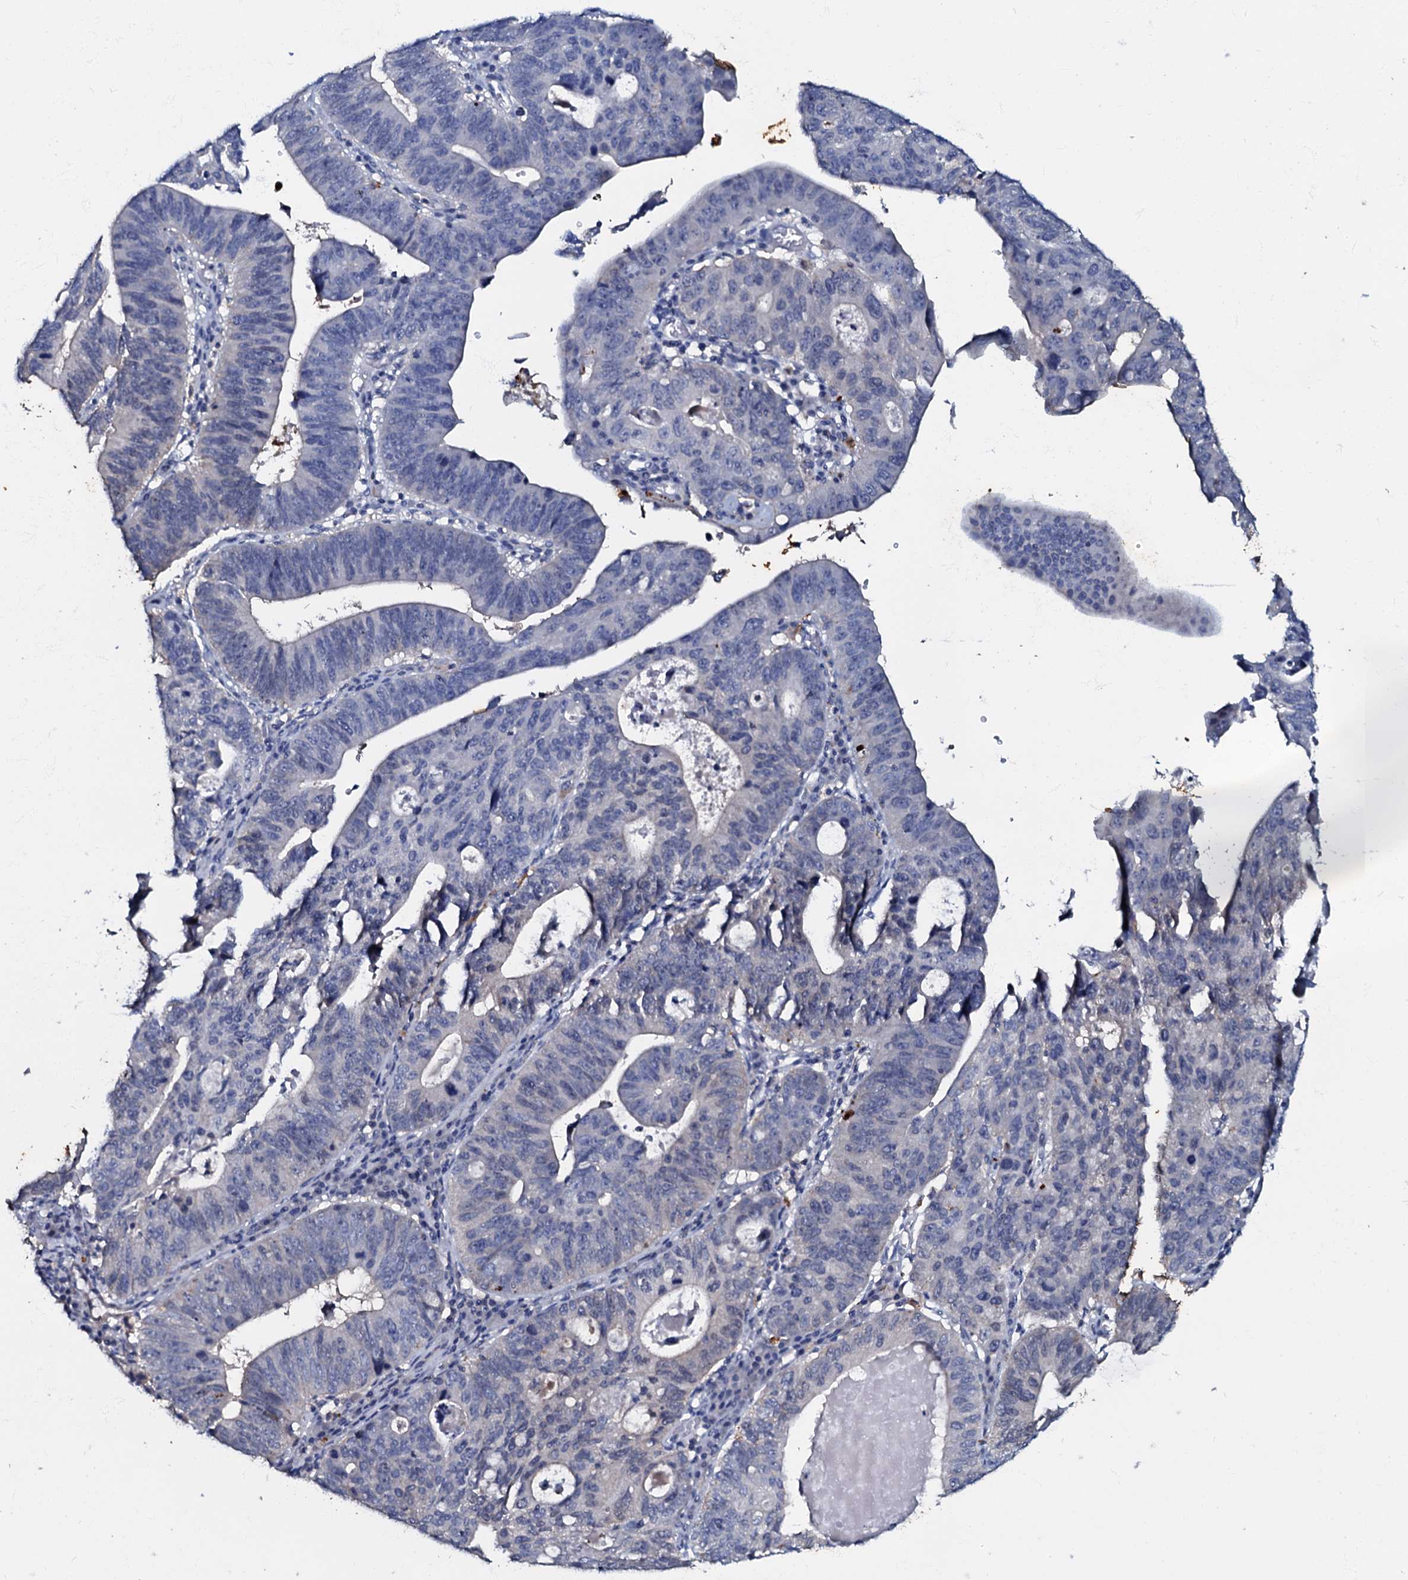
{"staining": {"intensity": "negative", "quantity": "none", "location": "none"}, "tissue": "stomach cancer", "cell_type": "Tumor cells", "image_type": "cancer", "snomed": [{"axis": "morphology", "description": "Adenocarcinoma, NOS"}, {"axis": "topography", "description": "Stomach"}], "caption": "Immunohistochemical staining of human stomach adenocarcinoma exhibits no significant staining in tumor cells. Brightfield microscopy of immunohistochemistry stained with DAB (brown) and hematoxylin (blue), captured at high magnification.", "gene": "MANSC4", "patient": {"sex": "male", "age": 59}}